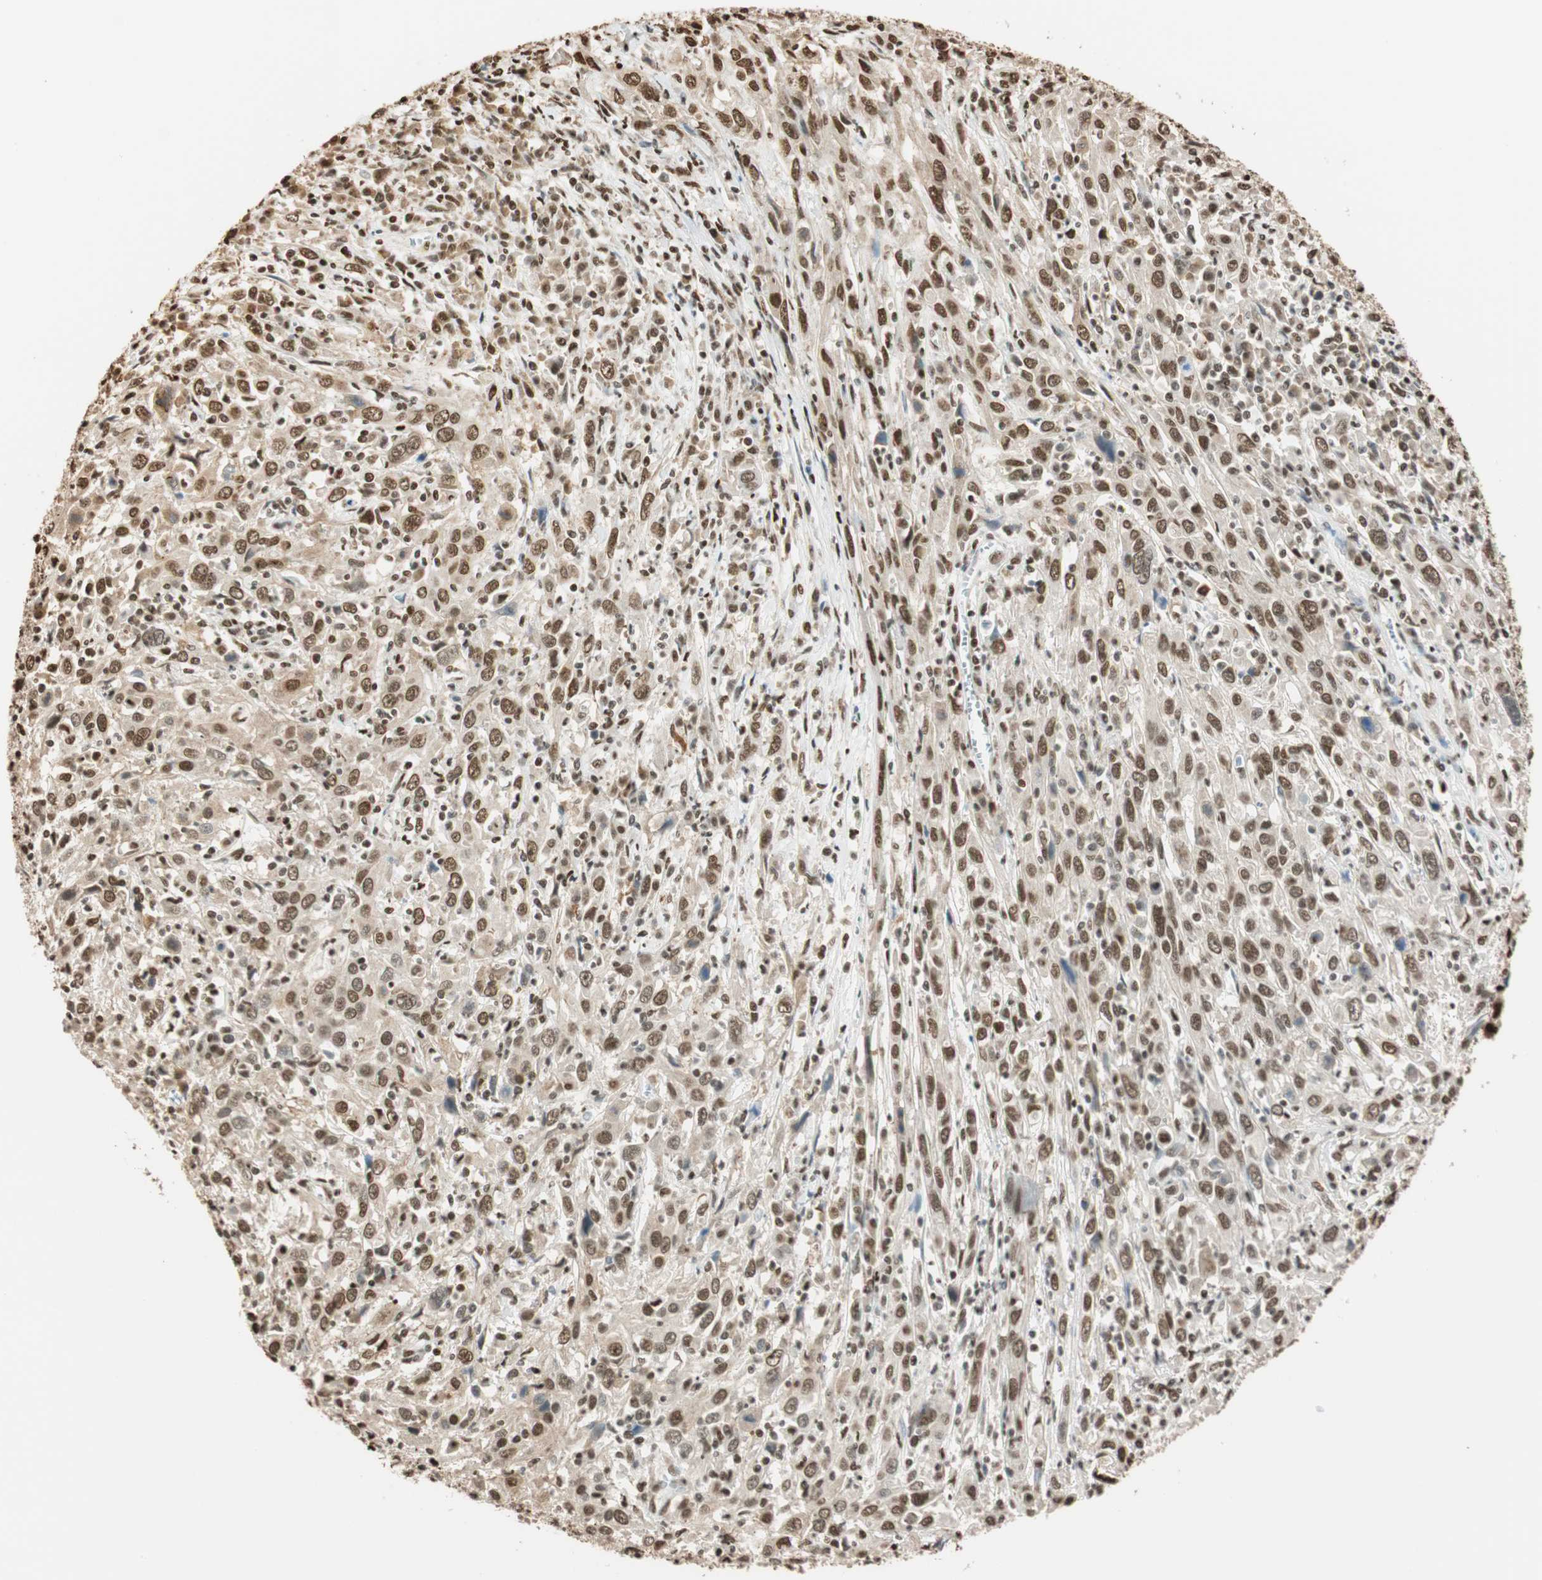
{"staining": {"intensity": "strong", "quantity": ">75%", "location": "cytoplasmic/membranous,nuclear"}, "tissue": "cervical cancer", "cell_type": "Tumor cells", "image_type": "cancer", "snomed": [{"axis": "morphology", "description": "Squamous cell carcinoma, NOS"}, {"axis": "topography", "description": "Cervix"}], "caption": "Brown immunohistochemical staining in cervical squamous cell carcinoma demonstrates strong cytoplasmic/membranous and nuclear expression in approximately >75% of tumor cells.", "gene": "FANCG", "patient": {"sex": "female", "age": 46}}